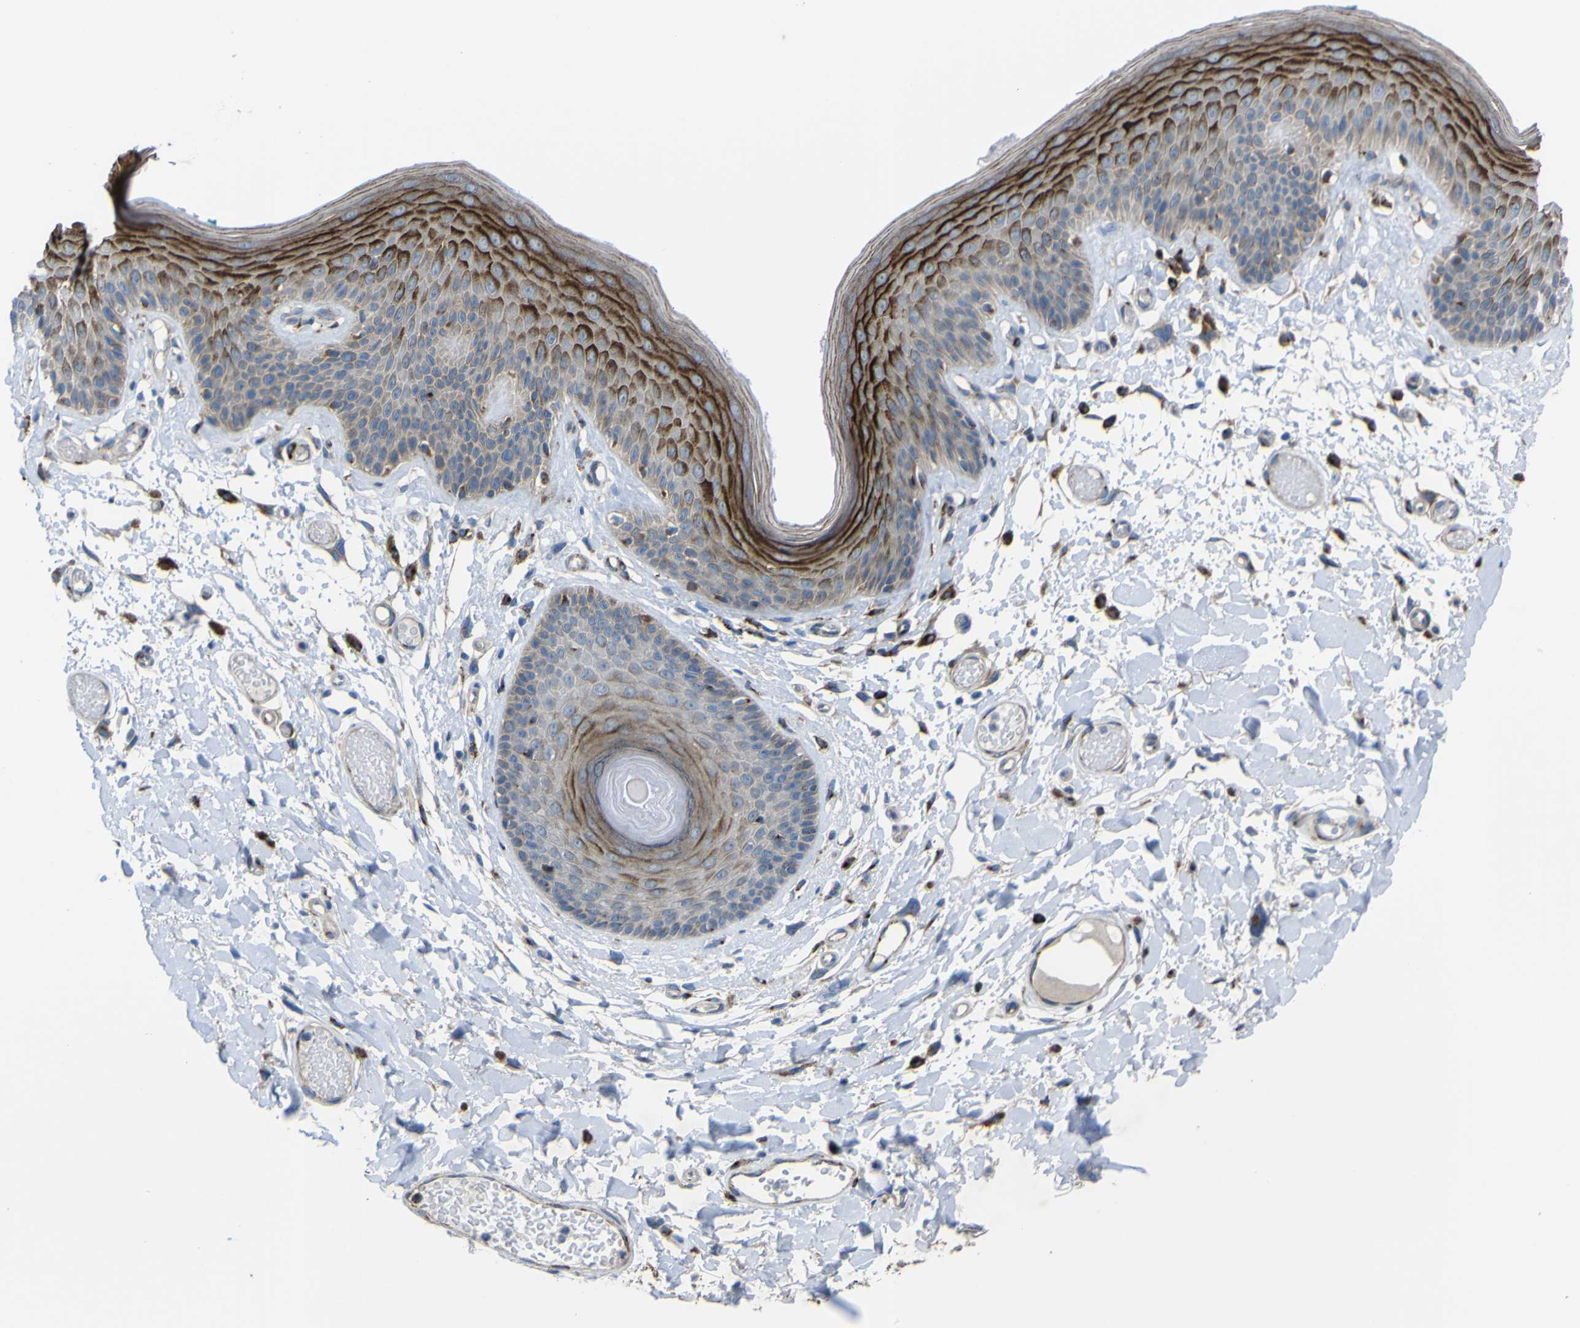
{"staining": {"intensity": "strong", "quantity": "25%-75%", "location": "cytoplasmic/membranous"}, "tissue": "skin", "cell_type": "Epidermal cells", "image_type": "normal", "snomed": [{"axis": "morphology", "description": "Normal tissue, NOS"}, {"axis": "topography", "description": "Vulva"}], "caption": "Epidermal cells show high levels of strong cytoplasmic/membranous expression in about 25%-75% of cells in normal skin.", "gene": "CST3", "patient": {"sex": "female", "age": 73}}